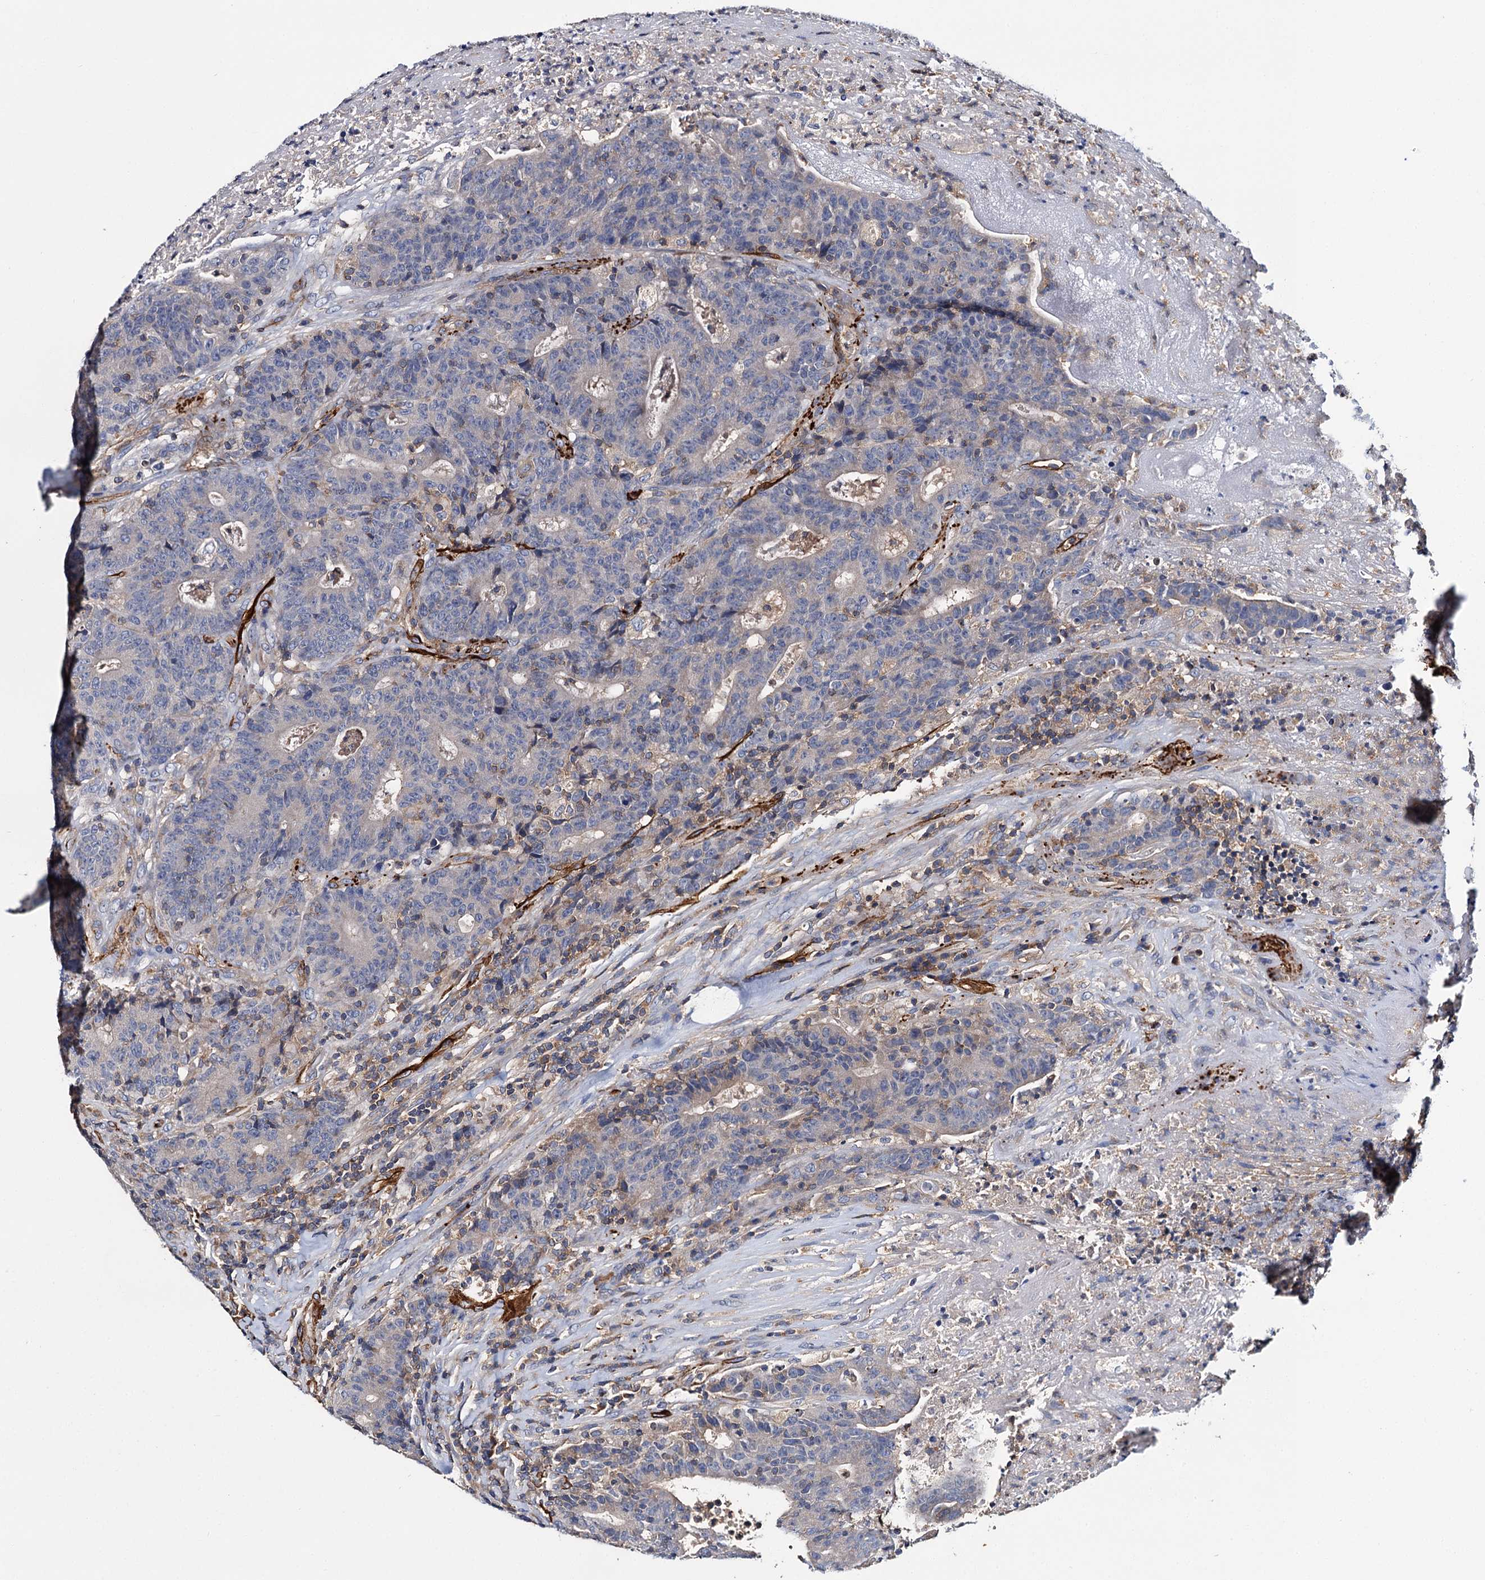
{"staining": {"intensity": "negative", "quantity": "none", "location": "none"}, "tissue": "colorectal cancer", "cell_type": "Tumor cells", "image_type": "cancer", "snomed": [{"axis": "morphology", "description": "Adenocarcinoma, NOS"}, {"axis": "topography", "description": "Colon"}], "caption": "A photomicrograph of colorectal adenocarcinoma stained for a protein displays no brown staining in tumor cells.", "gene": "CACNA1C", "patient": {"sex": "female", "age": 75}}